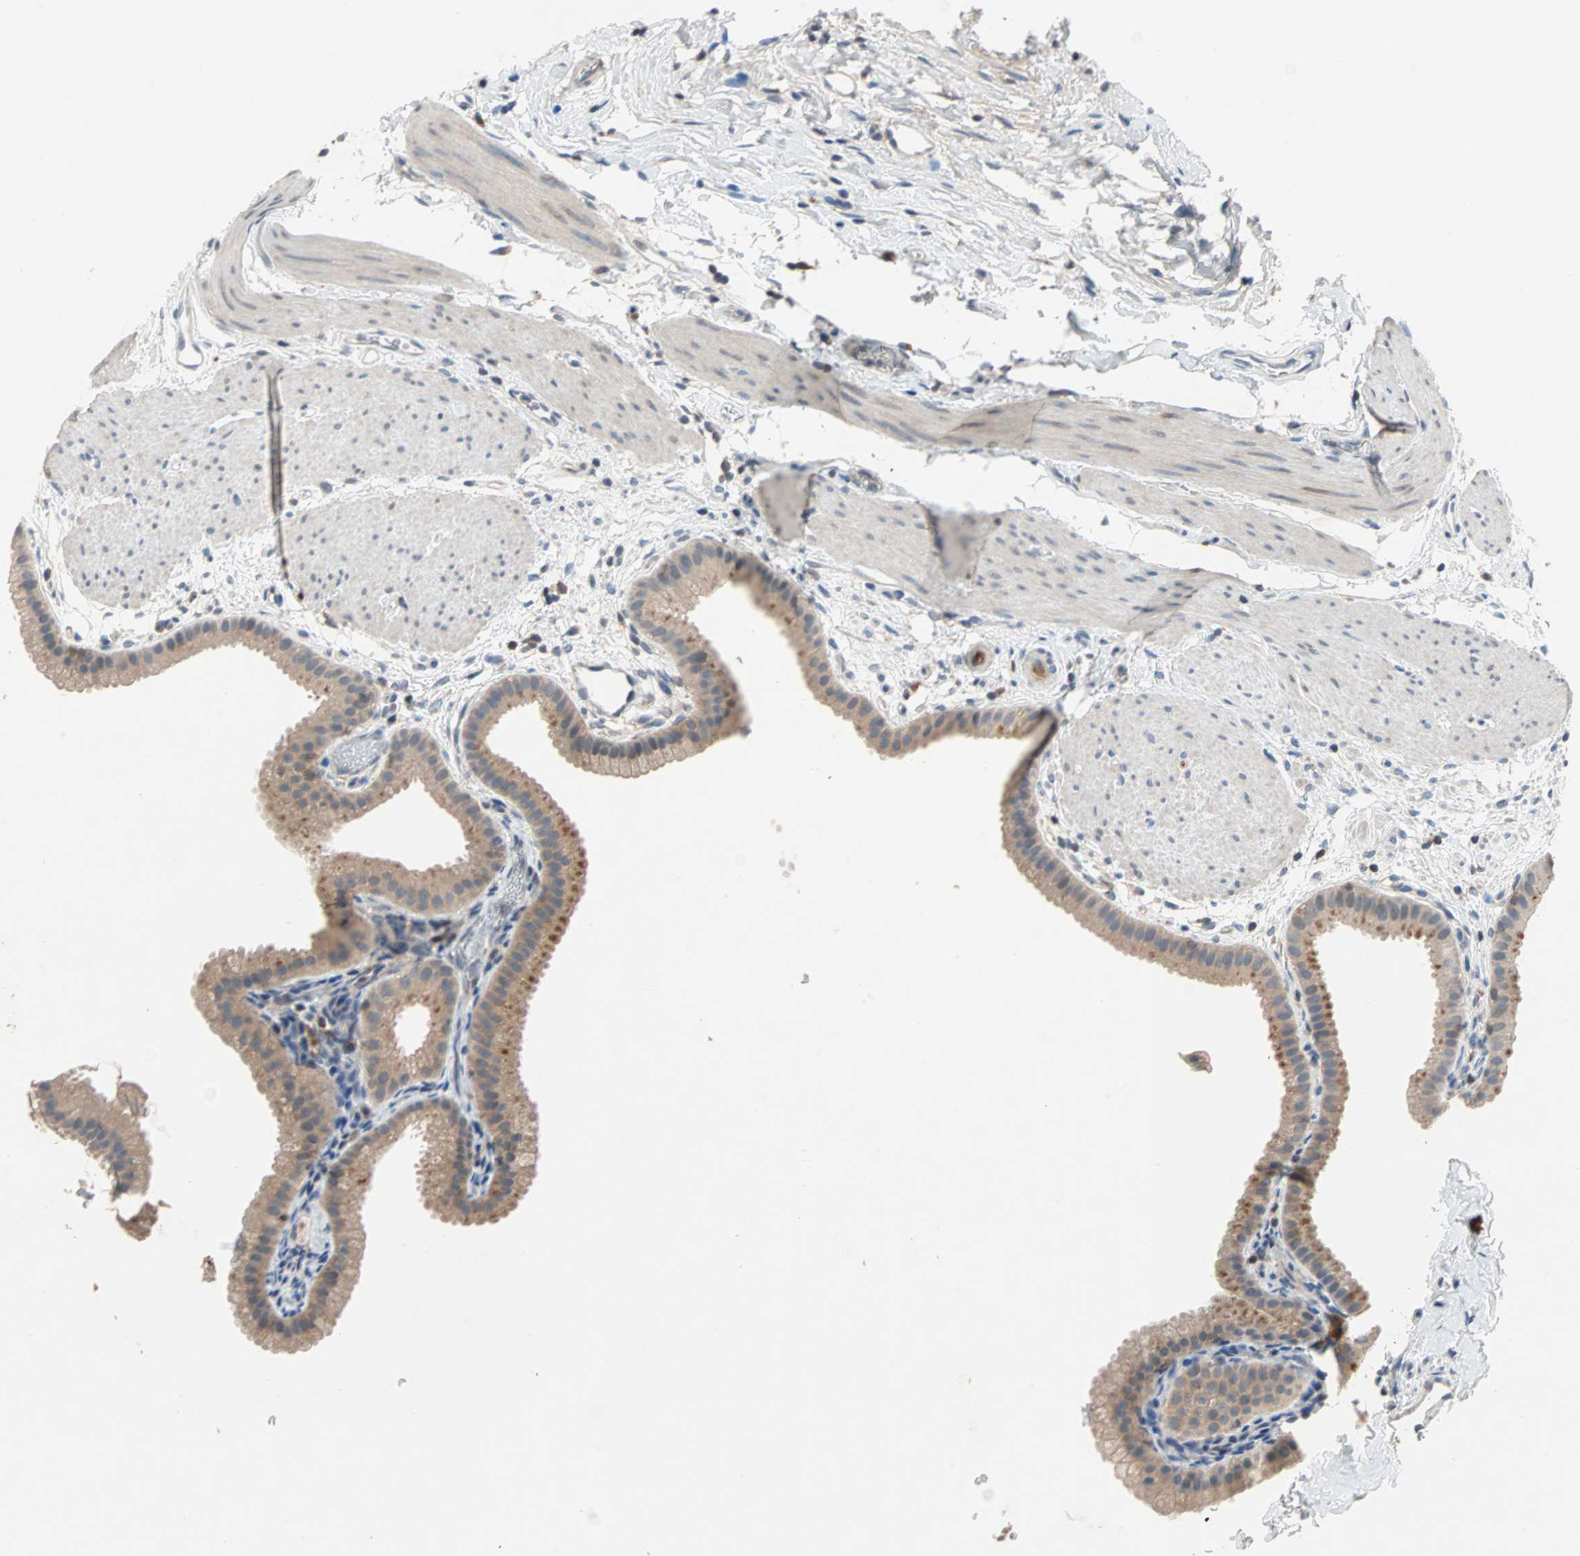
{"staining": {"intensity": "weak", "quantity": "<25%", "location": "cytoplasmic/membranous"}, "tissue": "gallbladder", "cell_type": "Glandular cells", "image_type": "normal", "snomed": [{"axis": "morphology", "description": "Normal tissue, NOS"}, {"axis": "topography", "description": "Gallbladder"}], "caption": "Immunohistochemical staining of benign gallbladder shows no significant positivity in glandular cells.", "gene": "MAP4K1", "patient": {"sex": "female", "age": 64}}